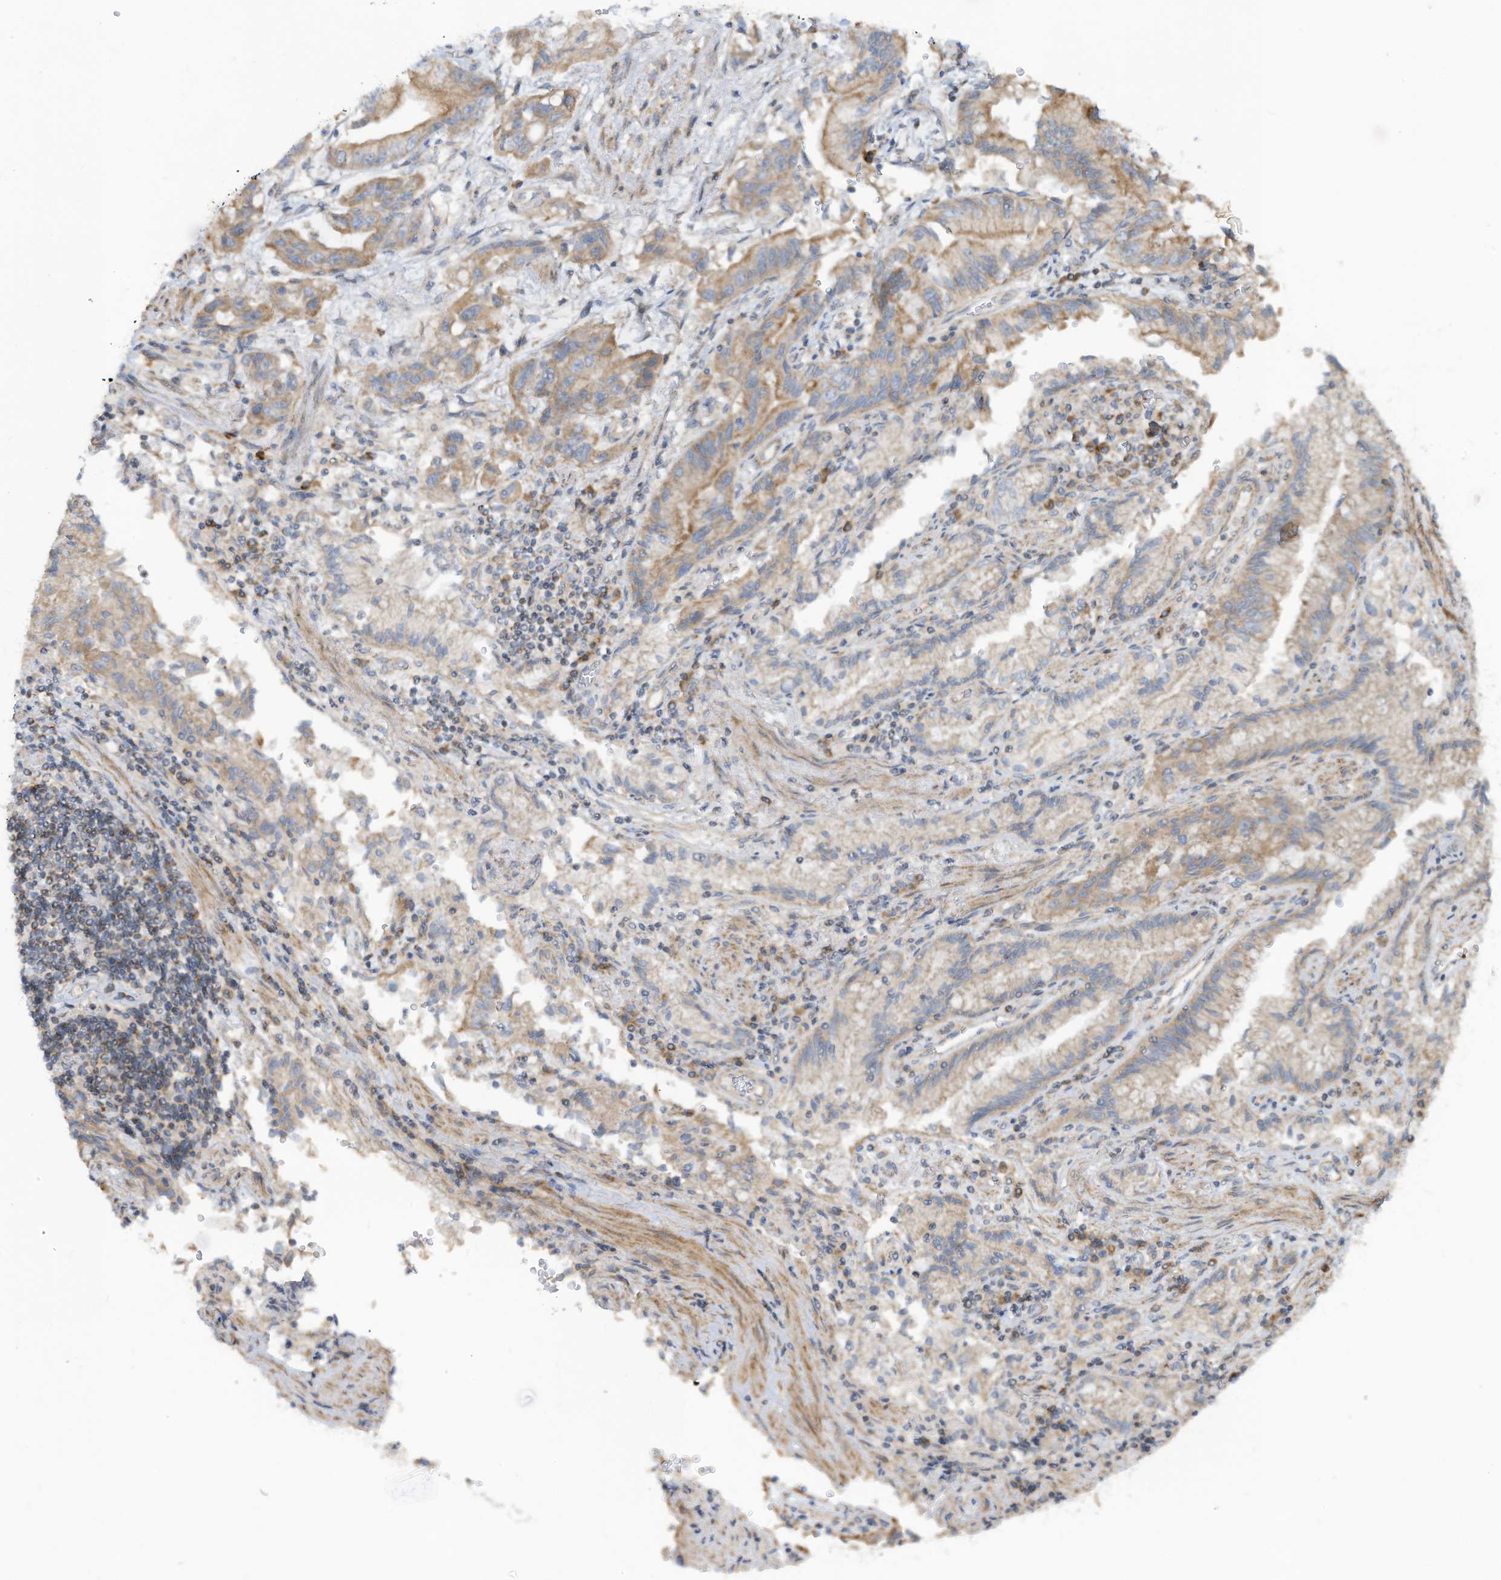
{"staining": {"intensity": "moderate", "quantity": "25%-75%", "location": "cytoplasmic/membranous"}, "tissue": "stomach cancer", "cell_type": "Tumor cells", "image_type": "cancer", "snomed": [{"axis": "morphology", "description": "Adenocarcinoma, NOS"}, {"axis": "topography", "description": "Stomach"}], "caption": "Stomach cancer stained with immunohistochemistry shows moderate cytoplasmic/membranous expression in about 25%-75% of tumor cells.", "gene": "GTPBP2", "patient": {"sex": "male", "age": 62}}